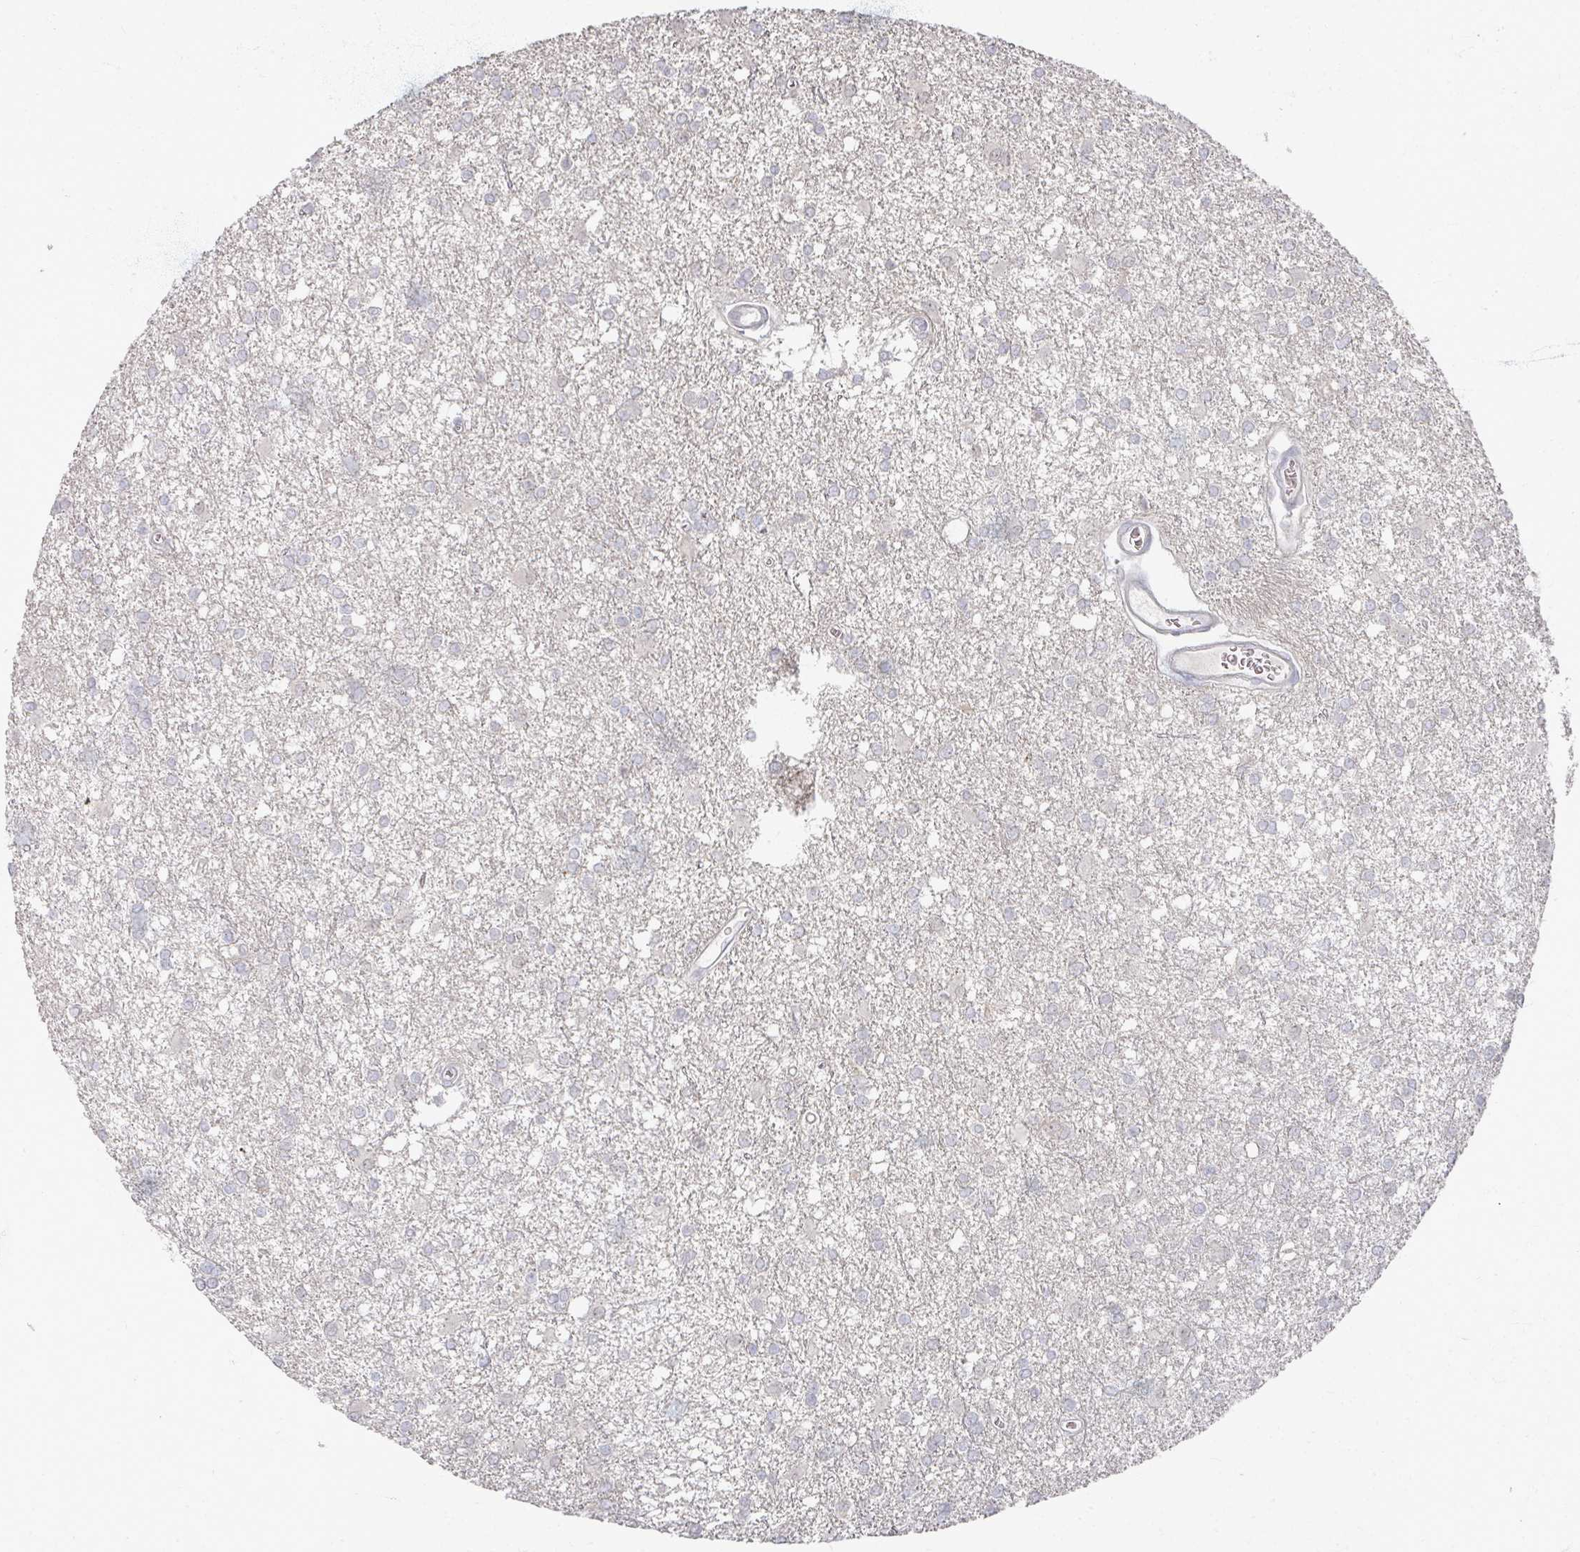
{"staining": {"intensity": "negative", "quantity": "none", "location": "none"}, "tissue": "glioma", "cell_type": "Tumor cells", "image_type": "cancer", "snomed": [{"axis": "morphology", "description": "Glioma, malignant, High grade"}, {"axis": "topography", "description": "Brain"}], "caption": "Histopathology image shows no protein staining in tumor cells of glioma tissue. (Immunohistochemistry, brightfield microscopy, high magnification).", "gene": "TTYH3", "patient": {"sex": "male", "age": 48}}